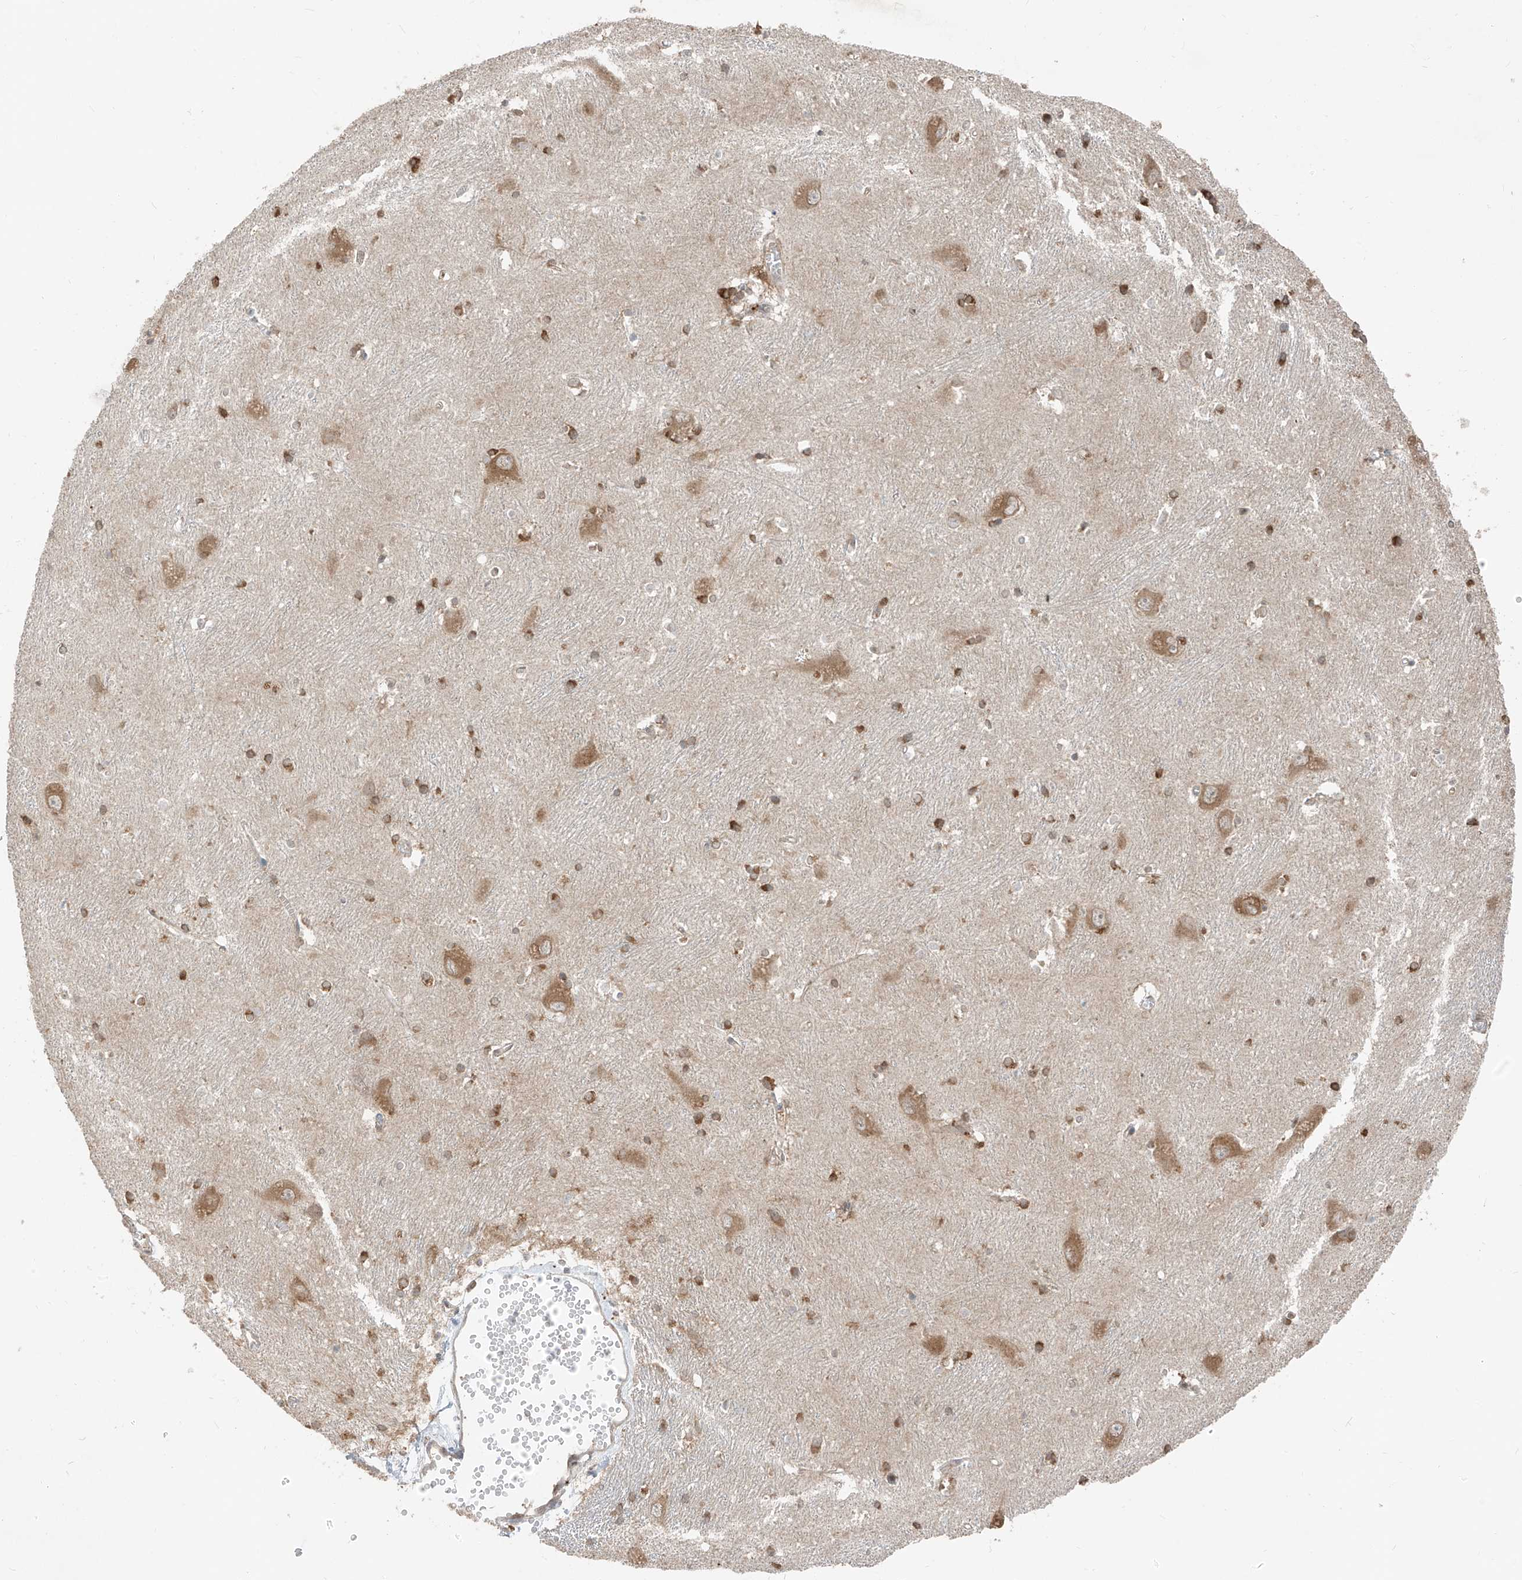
{"staining": {"intensity": "moderate", "quantity": ">75%", "location": "cytoplasmic/membranous"}, "tissue": "caudate", "cell_type": "Glial cells", "image_type": "normal", "snomed": [{"axis": "morphology", "description": "Normal tissue, NOS"}, {"axis": "topography", "description": "Lateral ventricle wall"}], "caption": "DAB immunohistochemical staining of normal human caudate exhibits moderate cytoplasmic/membranous protein positivity in about >75% of glial cells. (DAB = brown stain, brightfield microscopy at high magnification).", "gene": "COLGALT2", "patient": {"sex": "male", "age": 37}}